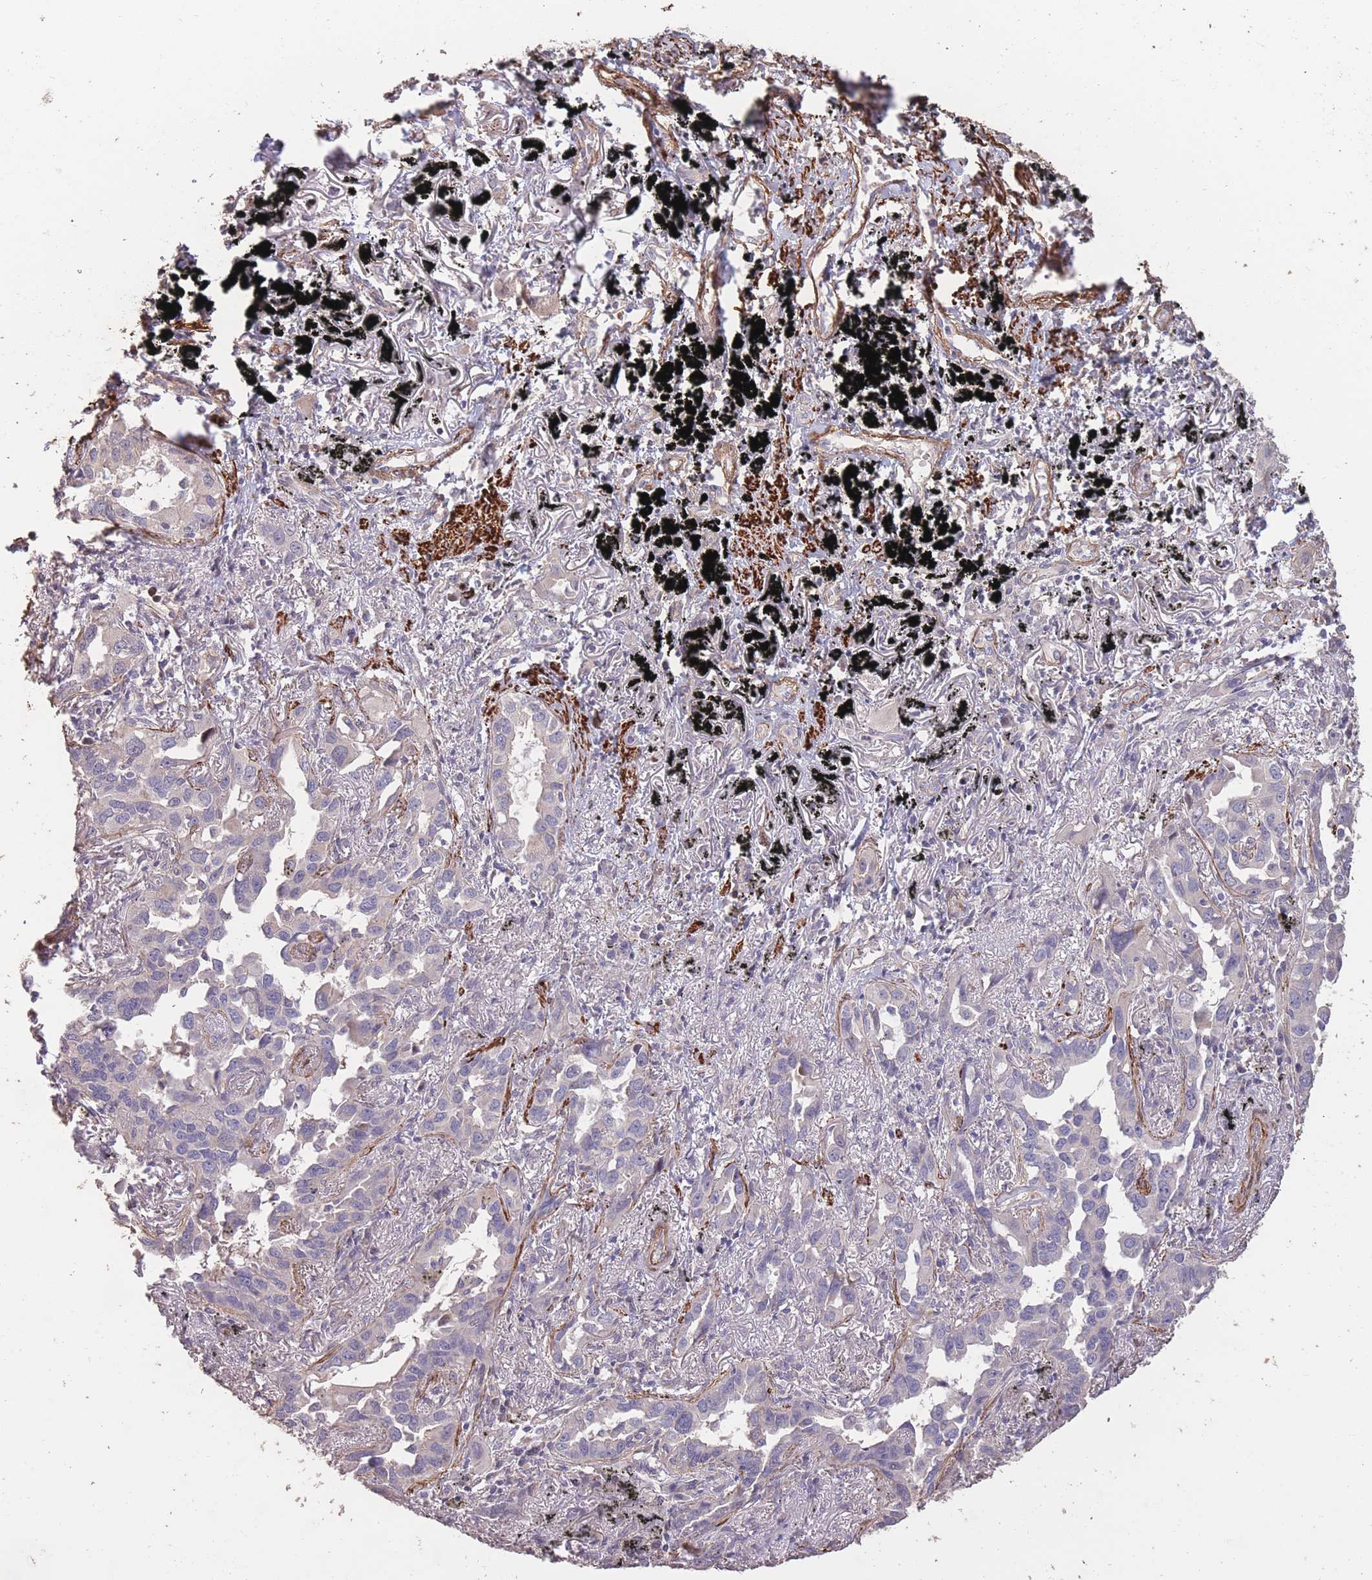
{"staining": {"intensity": "negative", "quantity": "none", "location": "none"}, "tissue": "lung cancer", "cell_type": "Tumor cells", "image_type": "cancer", "snomed": [{"axis": "morphology", "description": "Adenocarcinoma, NOS"}, {"axis": "topography", "description": "Lung"}], "caption": "Immunohistochemistry of human lung cancer (adenocarcinoma) displays no staining in tumor cells.", "gene": "NLRC4", "patient": {"sex": "male", "age": 67}}